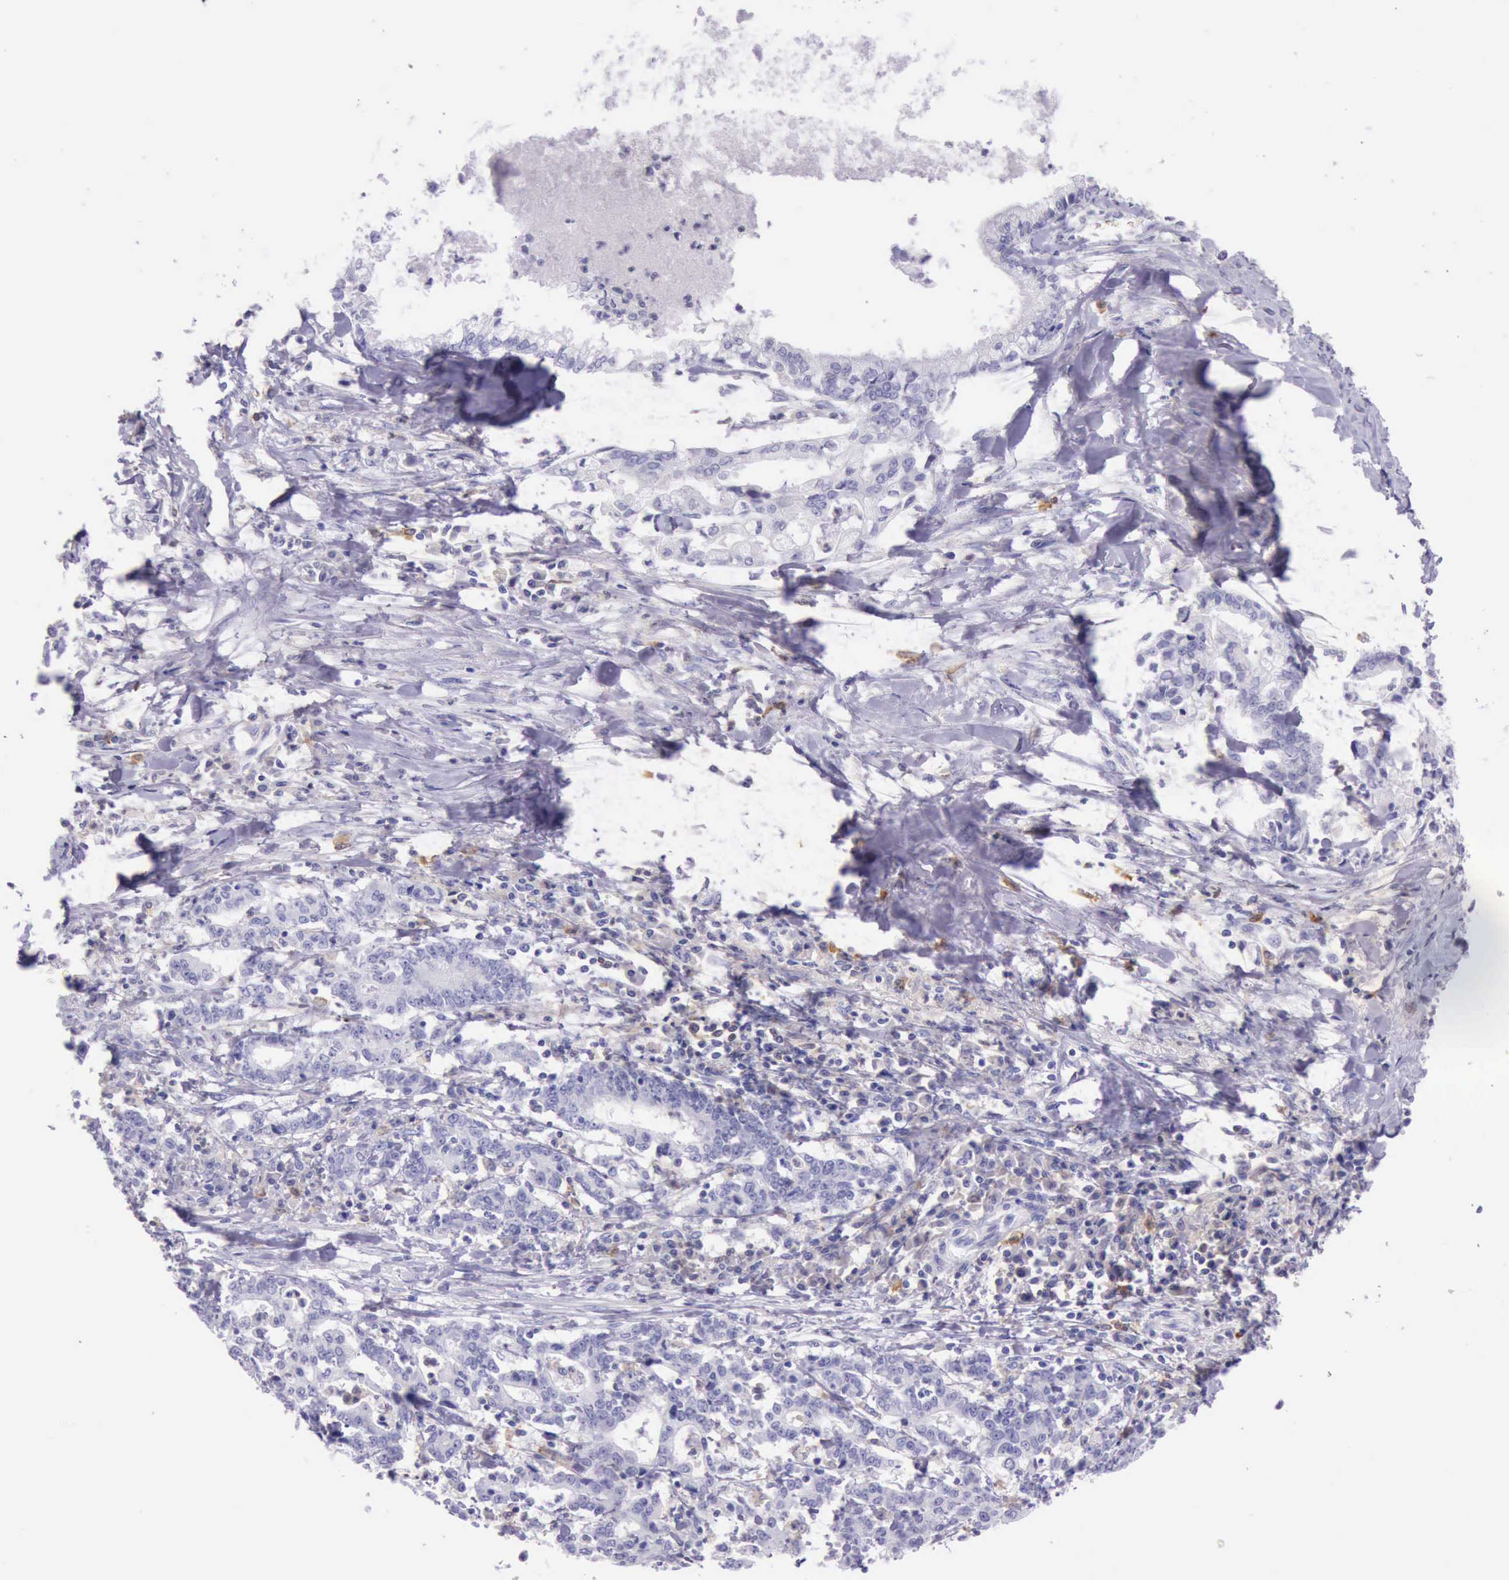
{"staining": {"intensity": "negative", "quantity": "none", "location": "none"}, "tissue": "liver cancer", "cell_type": "Tumor cells", "image_type": "cancer", "snomed": [{"axis": "morphology", "description": "Cholangiocarcinoma"}, {"axis": "topography", "description": "Liver"}], "caption": "The image demonstrates no staining of tumor cells in liver cancer.", "gene": "BTK", "patient": {"sex": "male", "age": 57}}